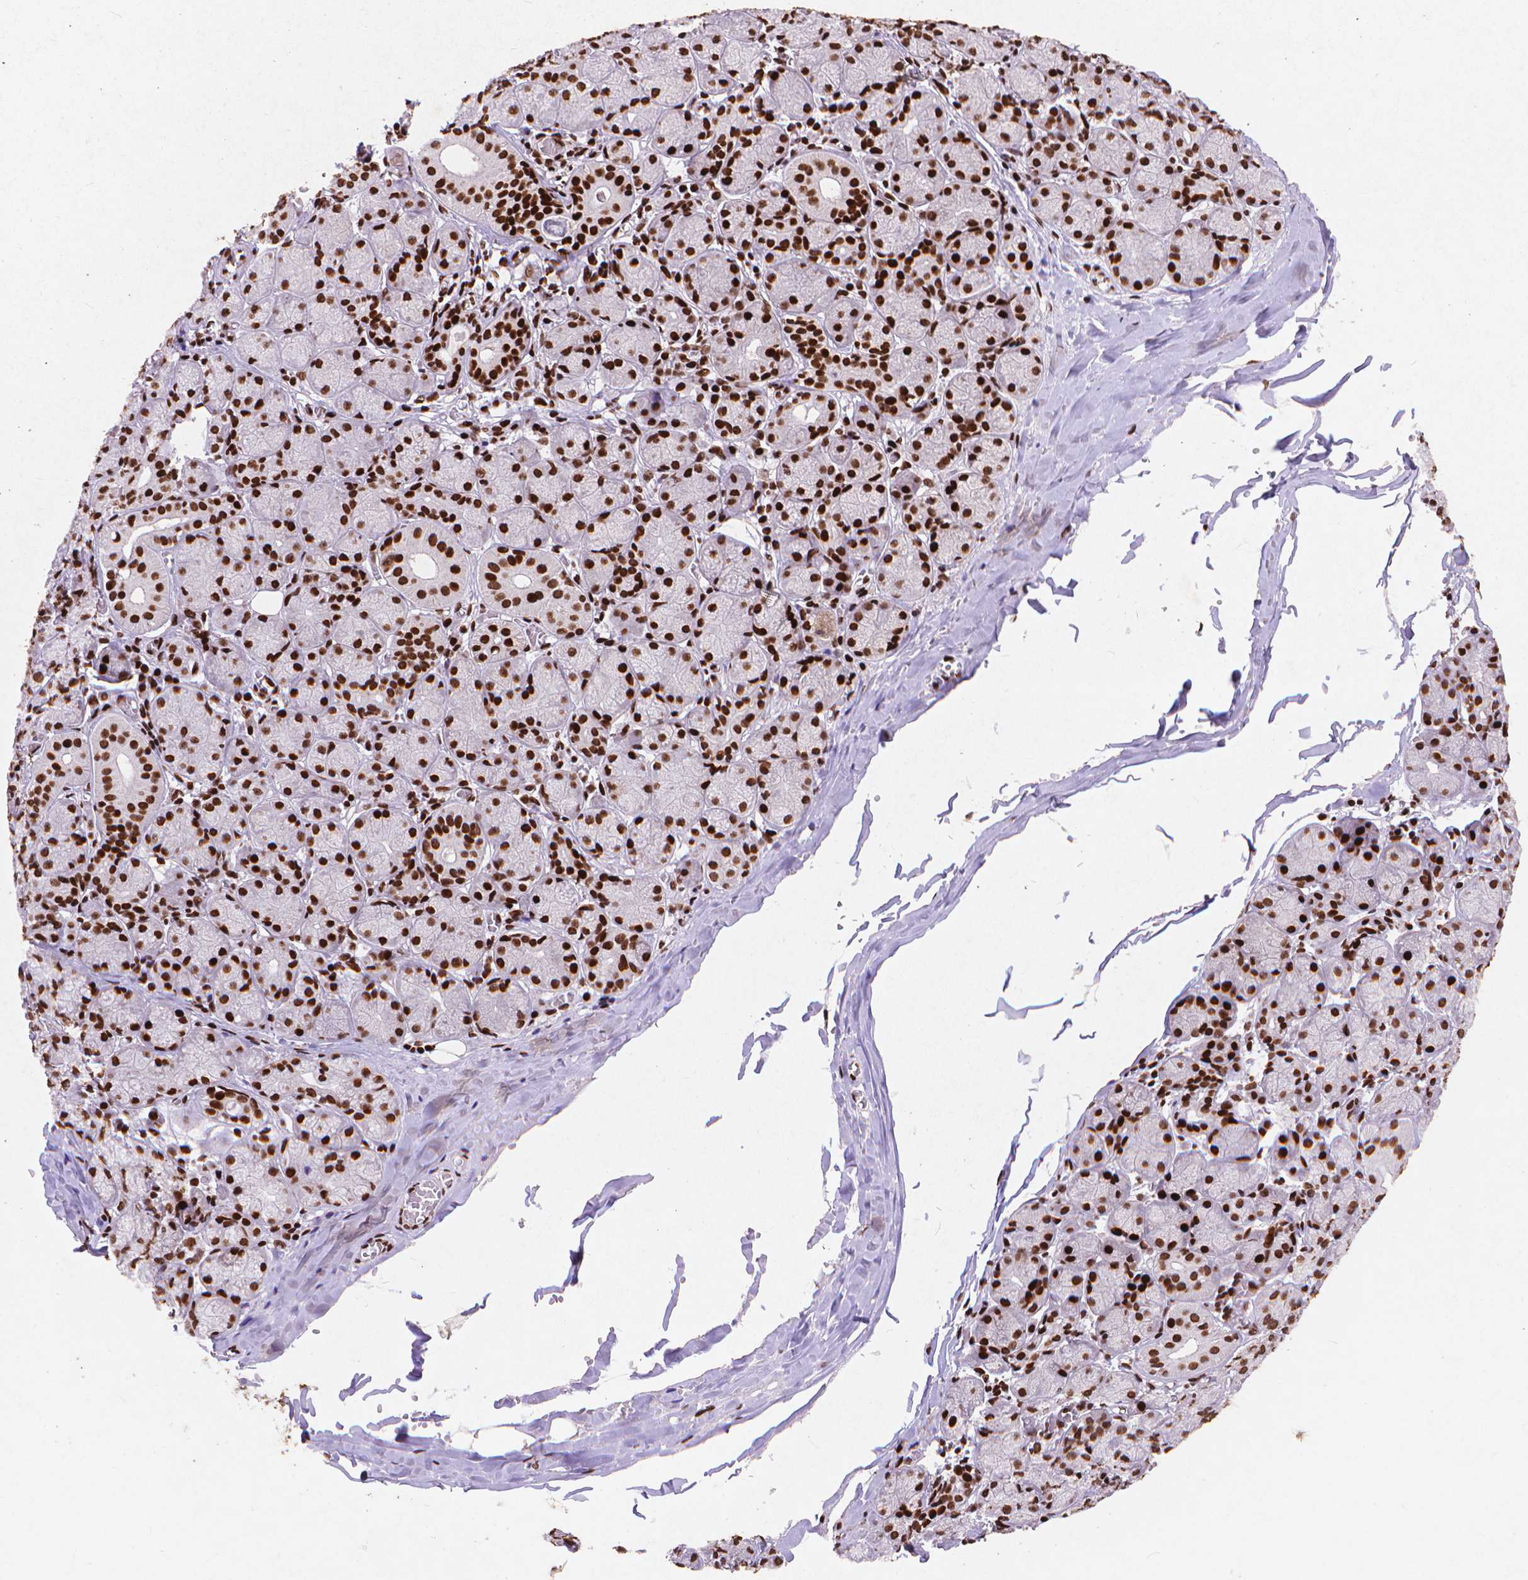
{"staining": {"intensity": "strong", "quantity": ">75%", "location": "nuclear"}, "tissue": "salivary gland", "cell_type": "Glandular cells", "image_type": "normal", "snomed": [{"axis": "morphology", "description": "Normal tissue, NOS"}, {"axis": "topography", "description": "Salivary gland"}, {"axis": "topography", "description": "Peripheral nerve tissue"}], "caption": "Immunohistochemistry histopathology image of unremarkable salivary gland: salivary gland stained using IHC shows high levels of strong protein expression localized specifically in the nuclear of glandular cells, appearing as a nuclear brown color.", "gene": "CITED2", "patient": {"sex": "female", "age": 24}}